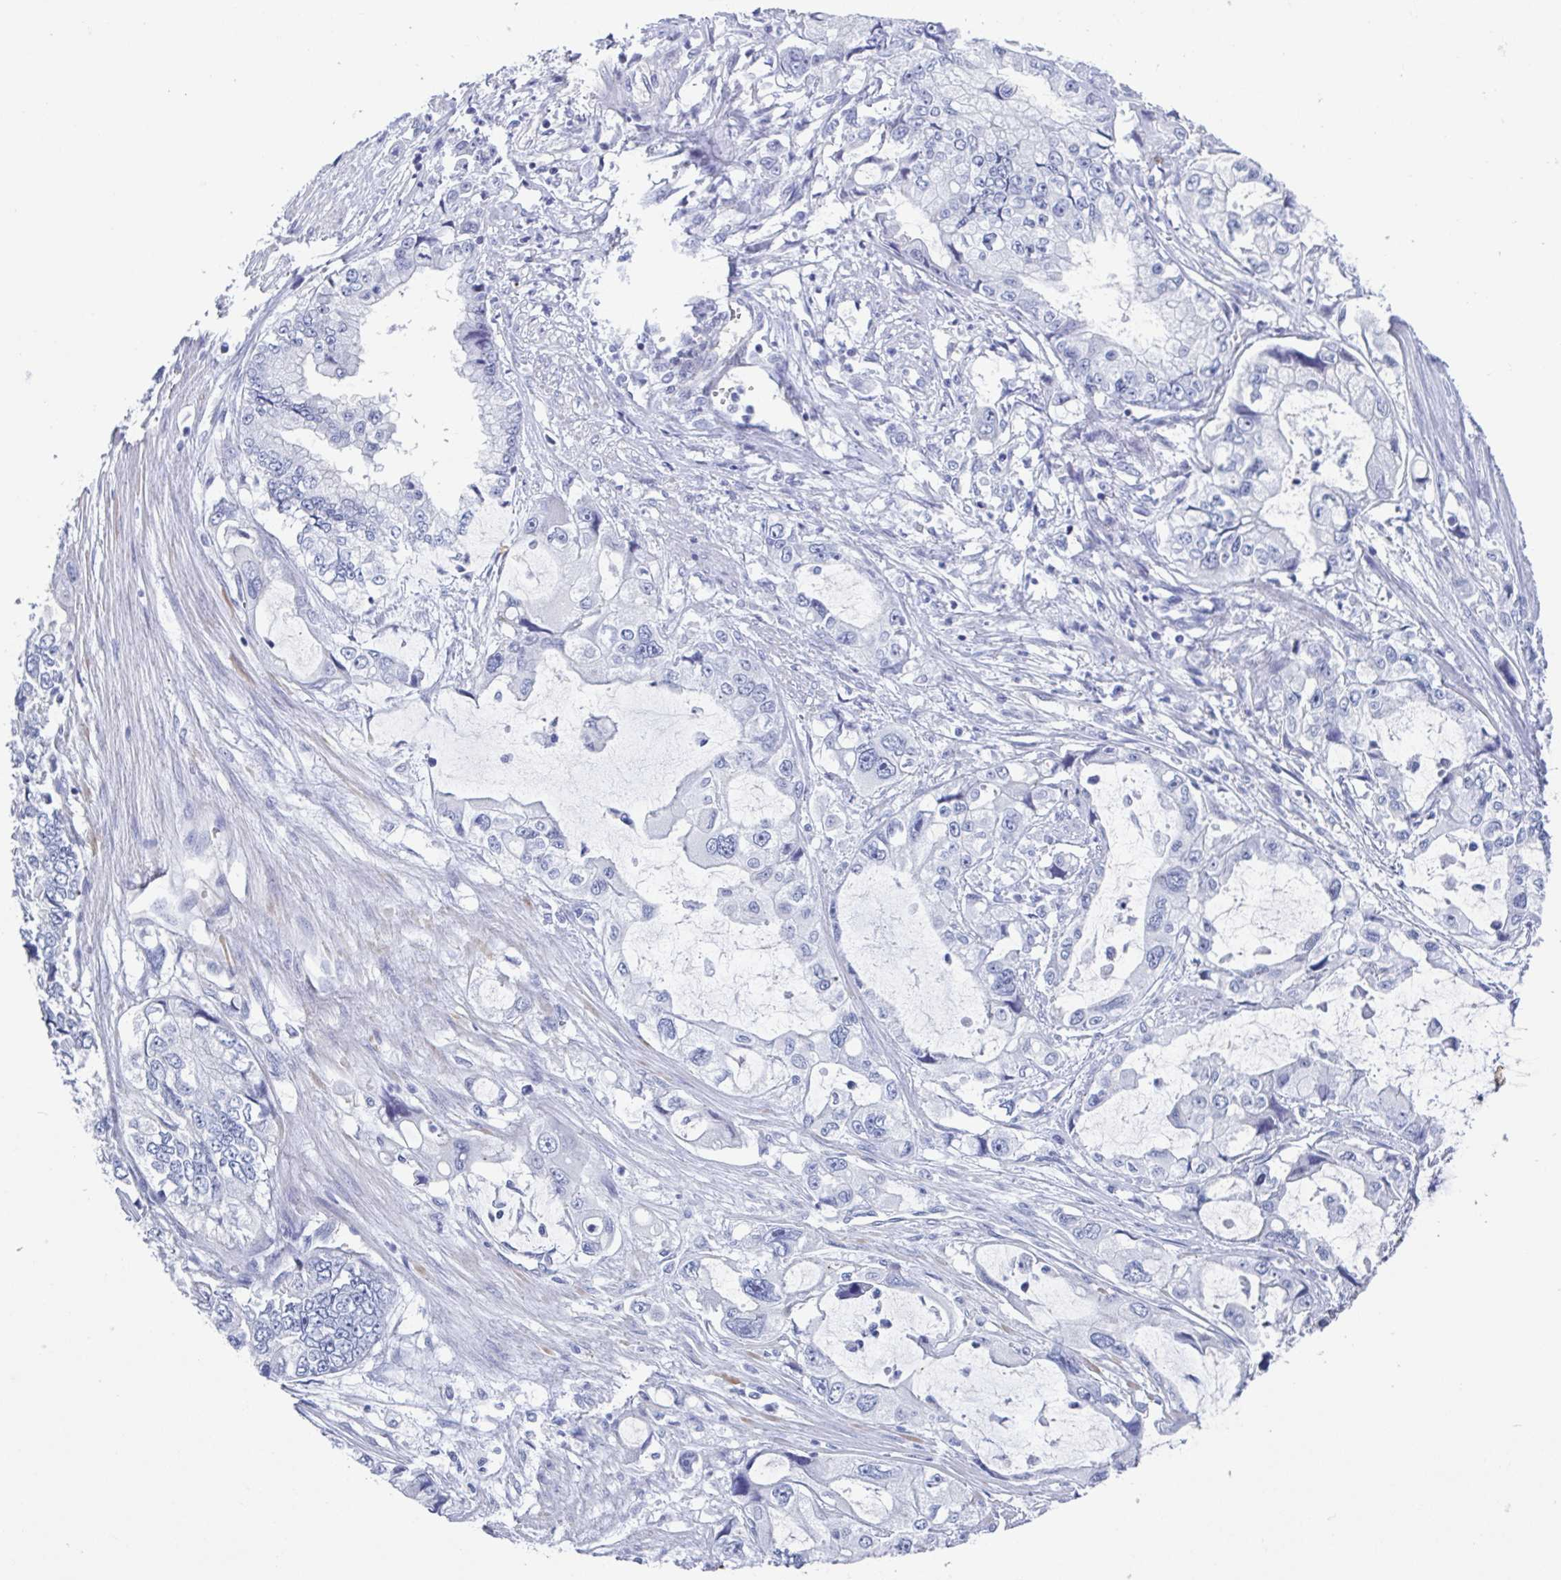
{"staining": {"intensity": "negative", "quantity": "none", "location": "none"}, "tissue": "stomach cancer", "cell_type": "Tumor cells", "image_type": "cancer", "snomed": [{"axis": "morphology", "description": "Adenocarcinoma, NOS"}, {"axis": "topography", "description": "Pancreas"}, {"axis": "topography", "description": "Stomach, upper"}, {"axis": "topography", "description": "Stomach"}], "caption": "Immunohistochemistry (IHC) photomicrograph of human stomach cancer stained for a protein (brown), which shows no positivity in tumor cells.", "gene": "TEX12", "patient": {"sex": "male", "age": 77}}